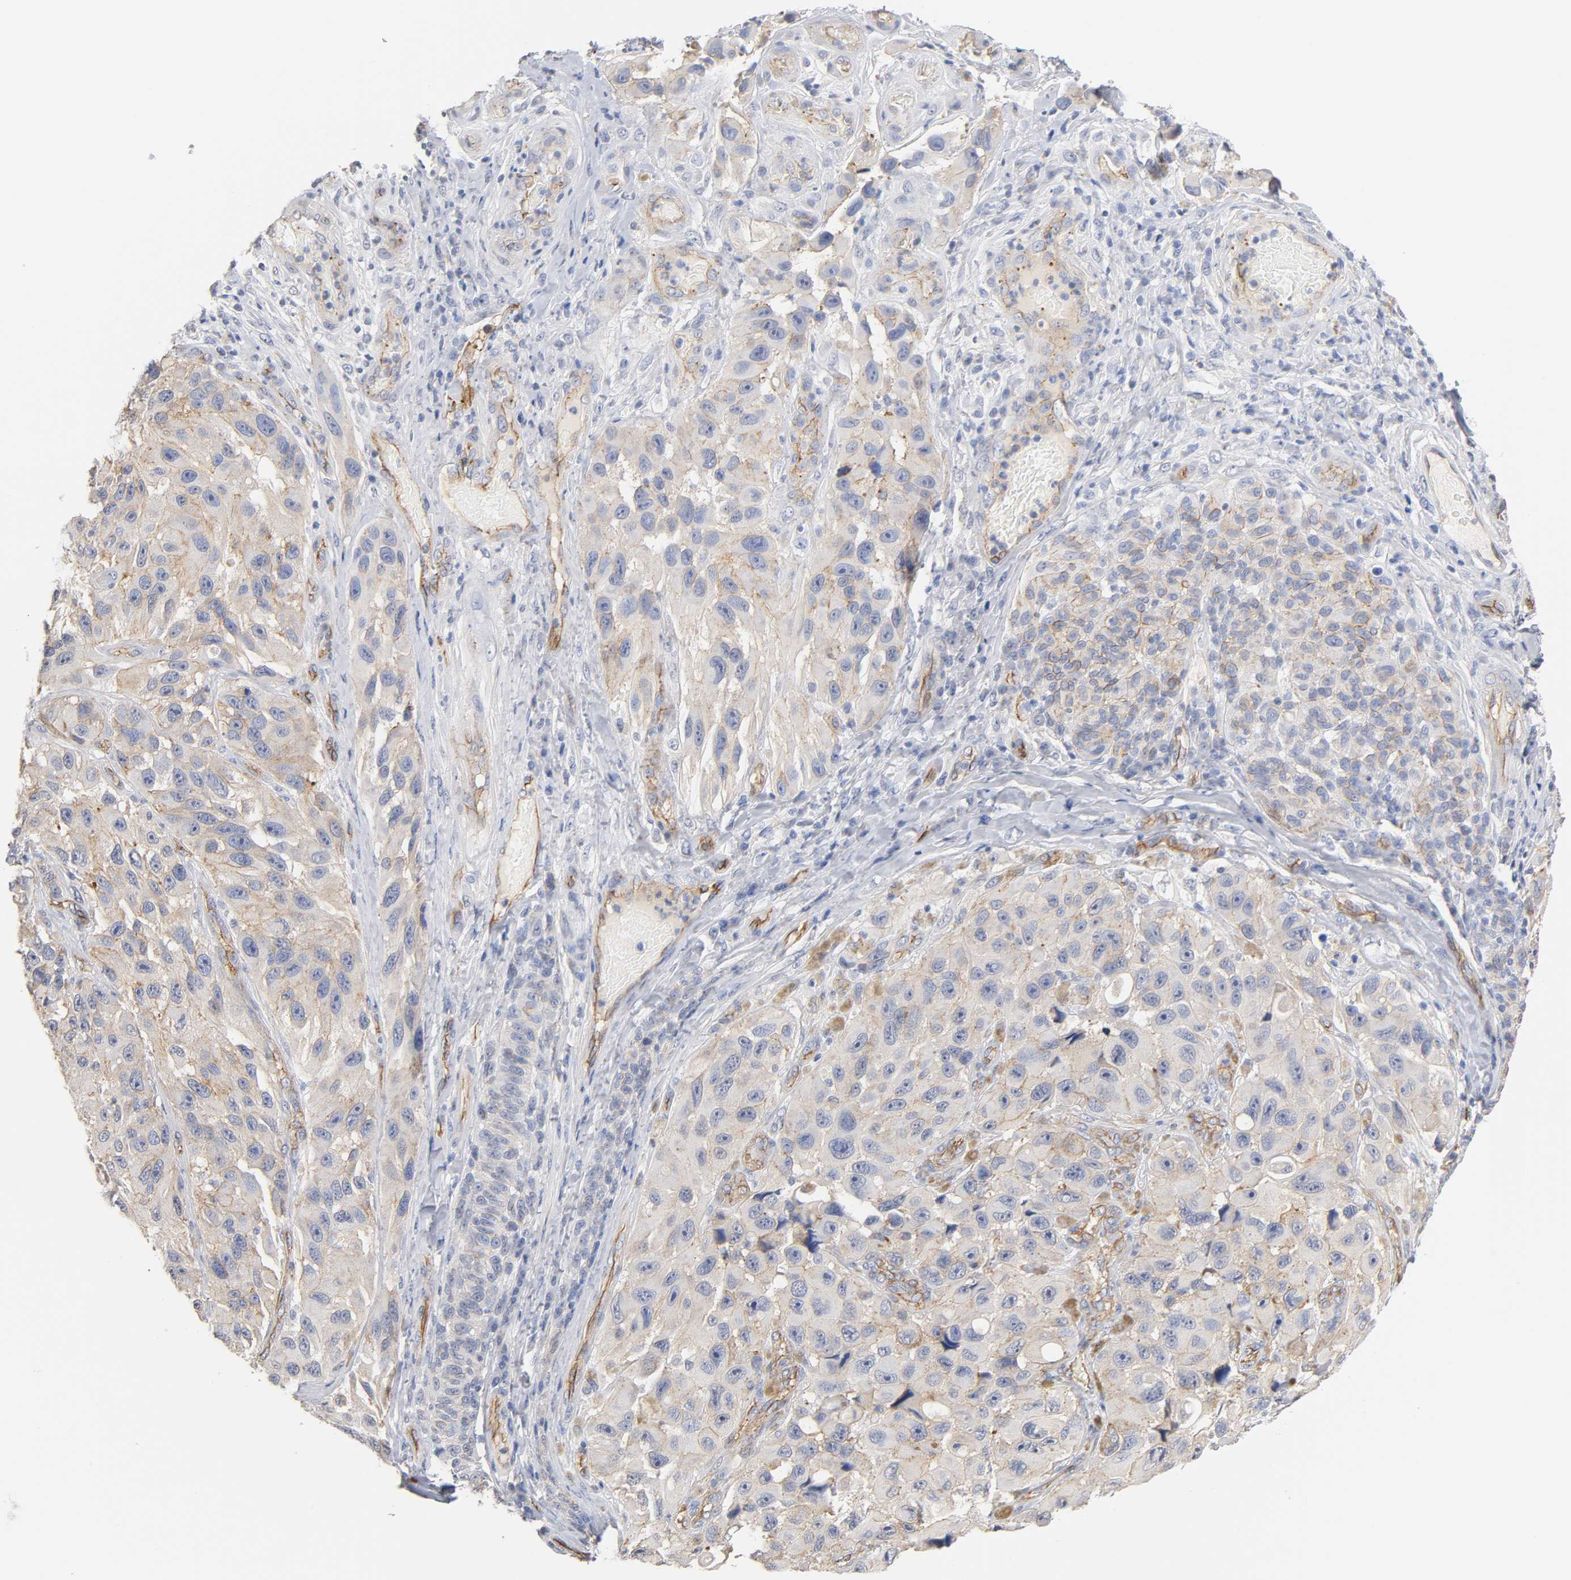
{"staining": {"intensity": "weak", "quantity": "25%-75%", "location": "cytoplasmic/membranous"}, "tissue": "melanoma", "cell_type": "Tumor cells", "image_type": "cancer", "snomed": [{"axis": "morphology", "description": "Malignant melanoma, NOS"}, {"axis": "topography", "description": "Skin"}], "caption": "Approximately 25%-75% of tumor cells in human melanoma exhibit weak cytoplasmic/membranous protein staining as visualized by brown immunohistochemical staining.", "gene": "SPTAN1", "patient": {"sex": "female", "age": 73}}